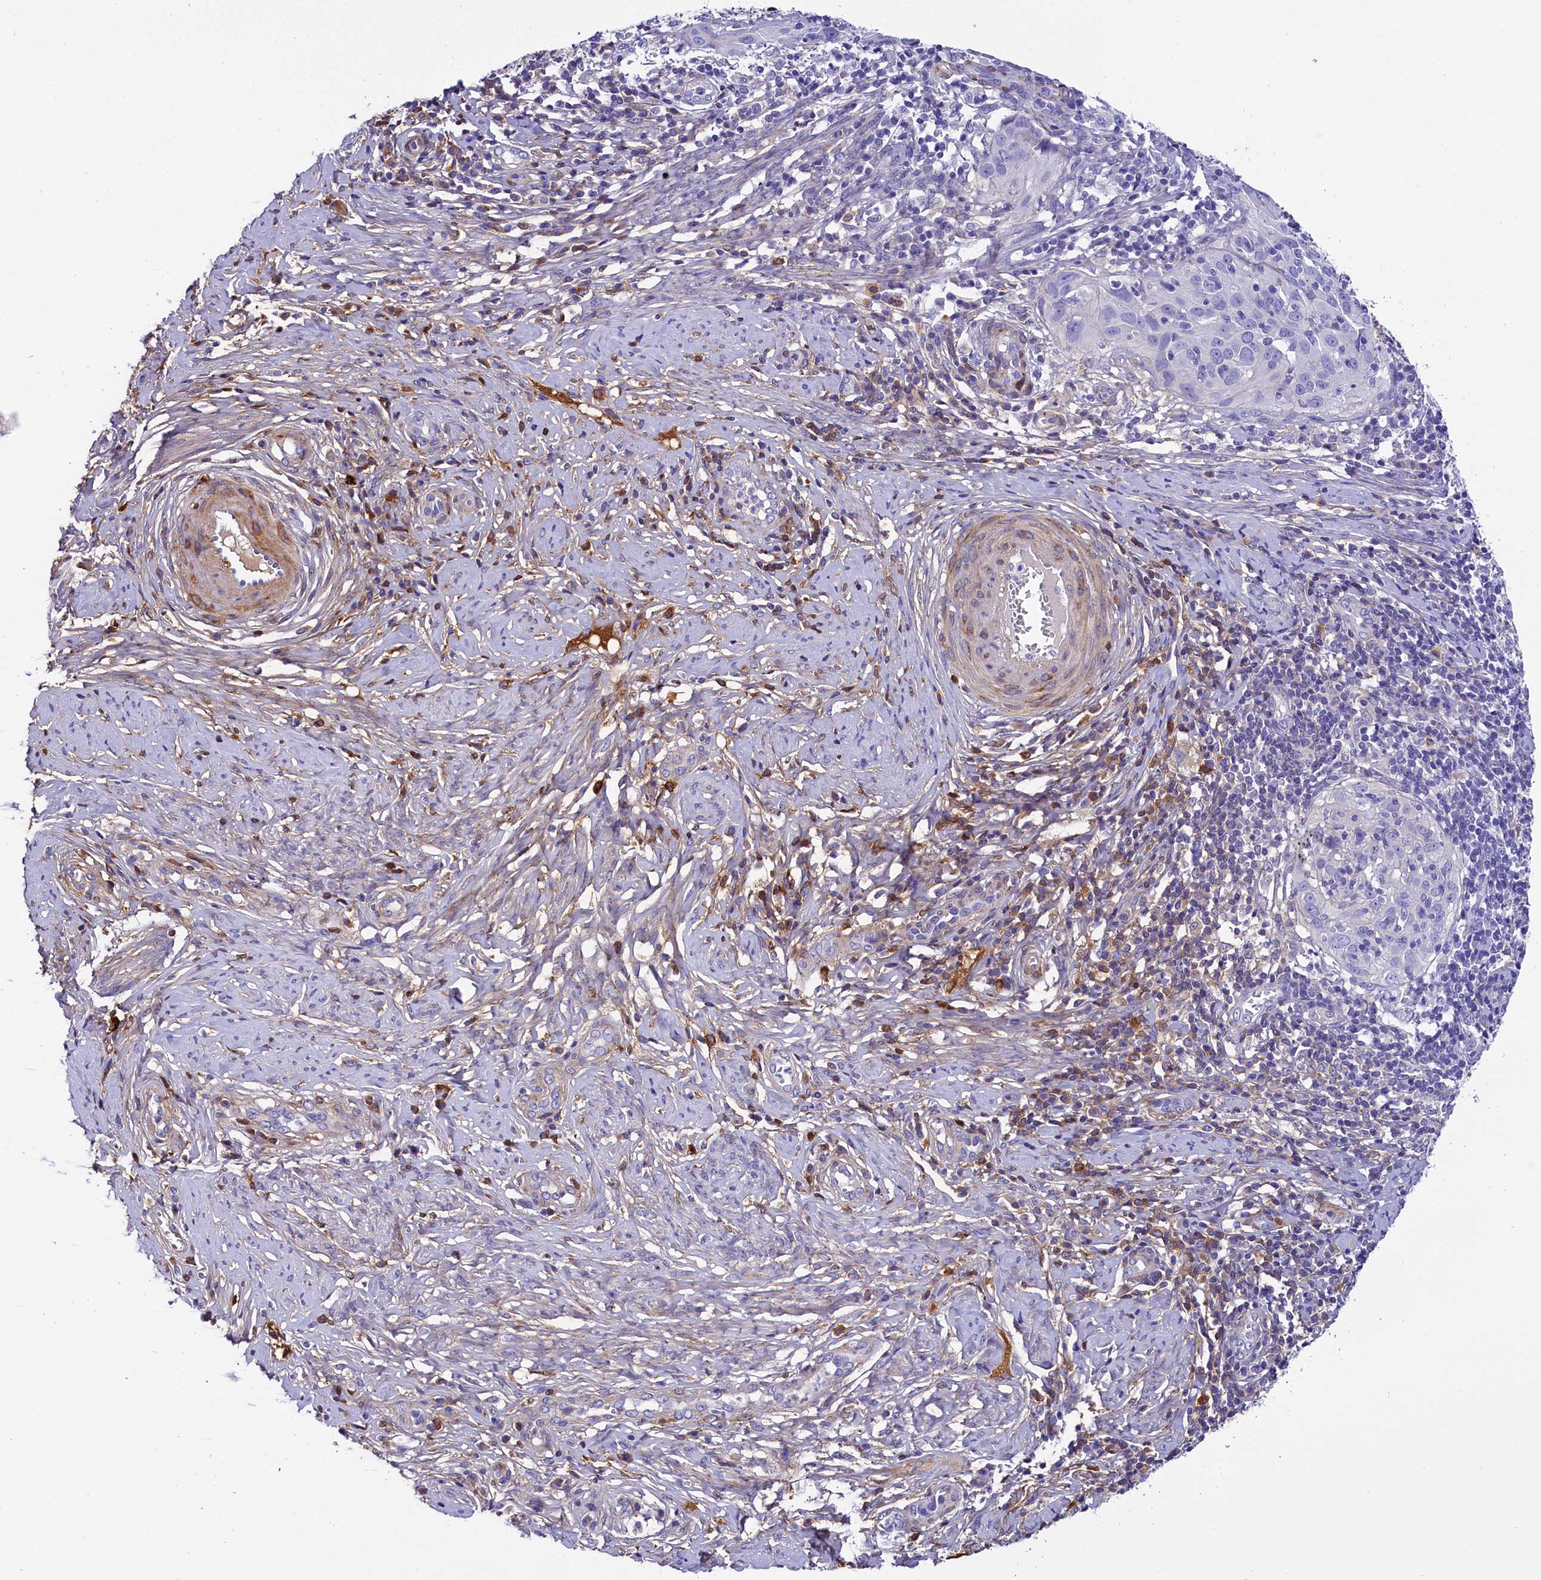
{"staining": {"intensity": "negative", "quantity": "none", "location": "none"}, "tissue": "cervical cancer", "cell_type": "Tumor cells", "image_type": "cancer", "snomed": [{"axis": "morphology", "description": "Normal tissue, NOS"}, {"axis": "morphology", "description": "Squamous cell carcinoma, NOS"}, {"axis": "topography", "description": "Cervix"}], "caption": "A histopathology image of cervical cancer (squamous cell carcinoma) stained for a protein shows no brown staining in tumor cells.", "gene": "SOD3", "patient": {"sex": "female", "age": 31}}